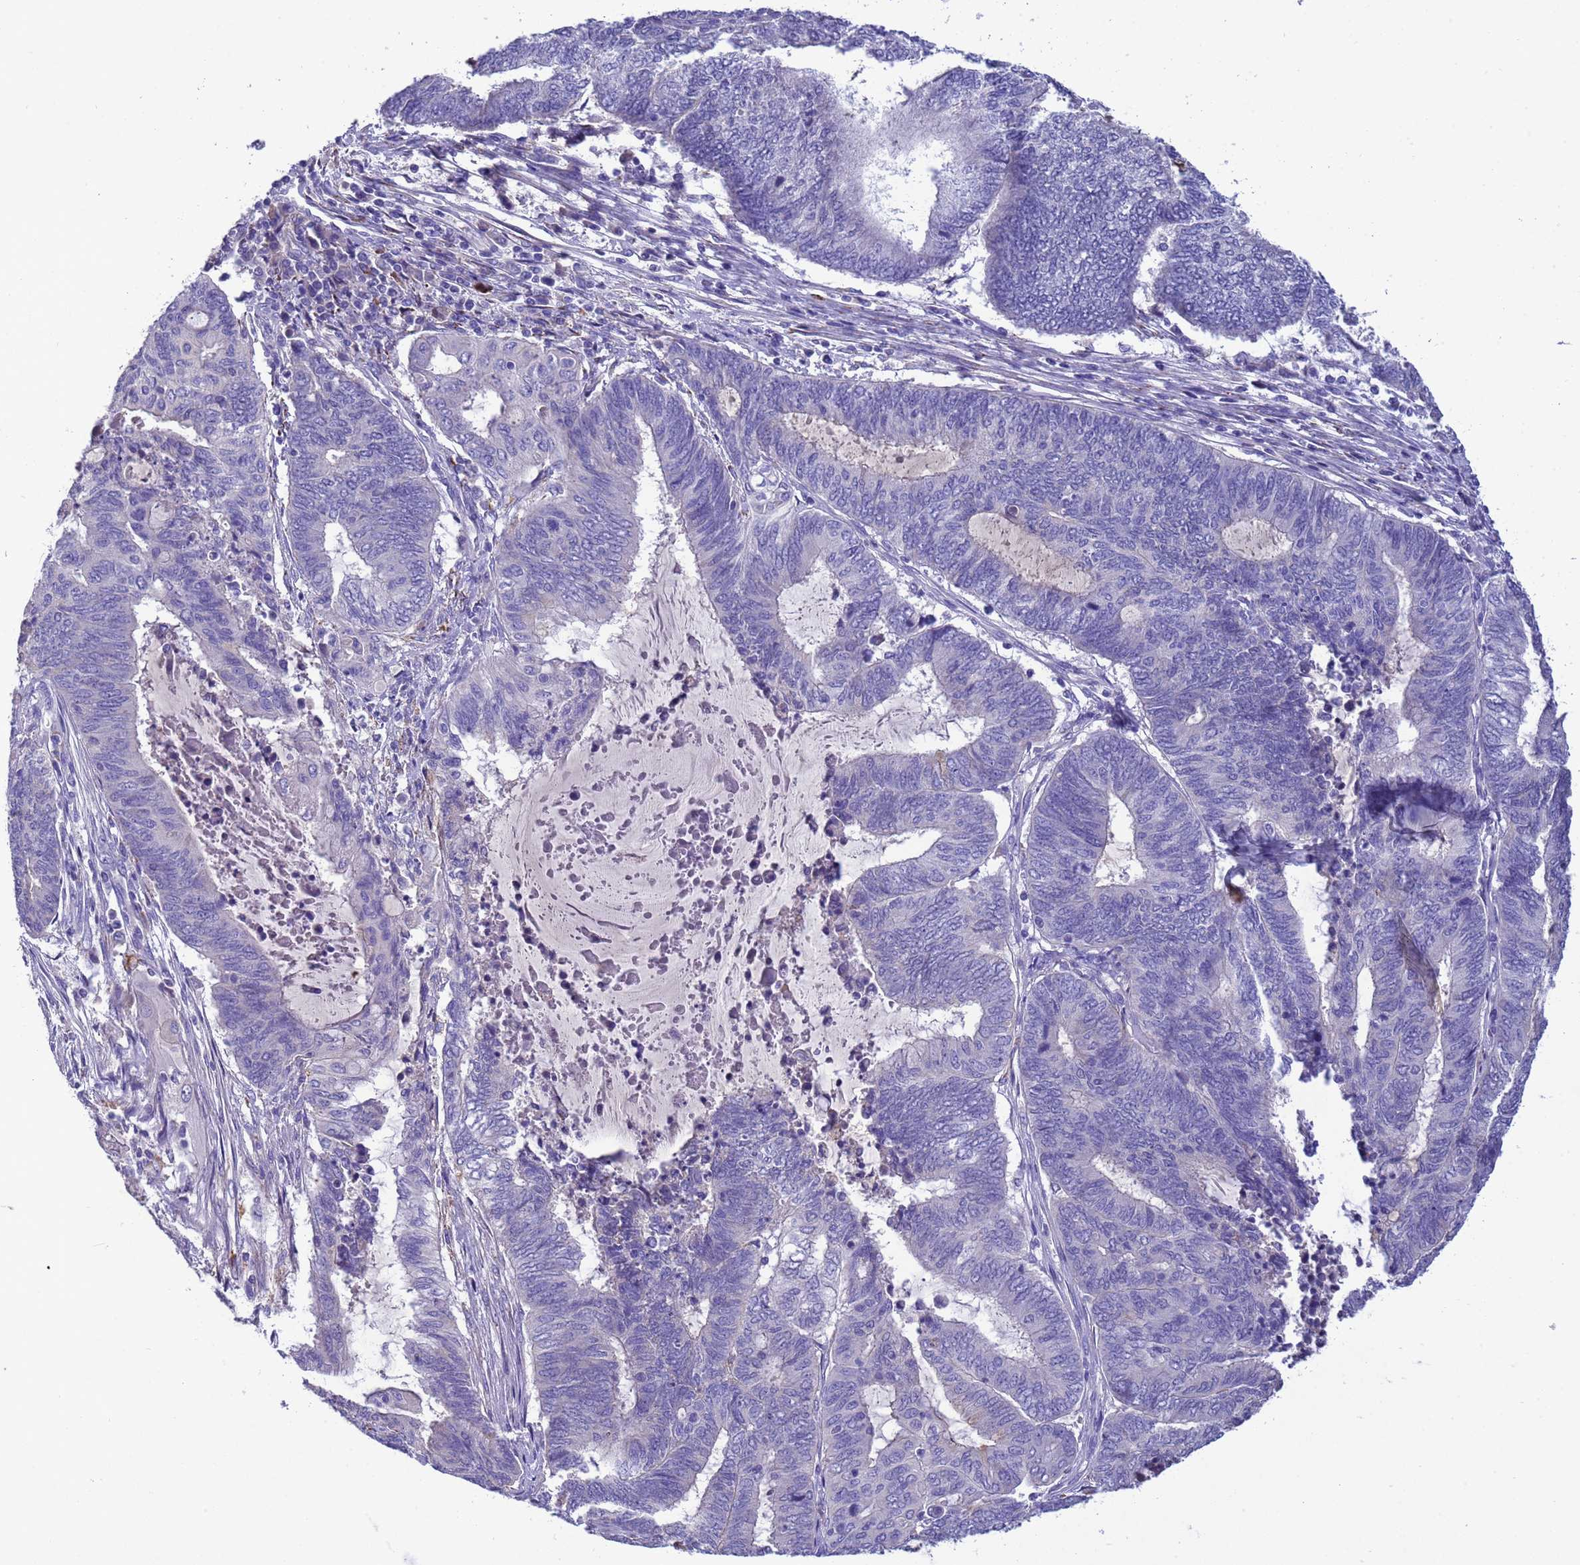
{"staining": {"intensity": "negative", "quantity": "none", "location": "none"}, "tissue": "endometrial cancer", "cell_type": "Tumor cells", "image_type": "cancer", "snomed": [{"axis": "morphology", "description": "Adenocarcinoma, NOS"}, {"axis": "topography", "description": "Uterus"}, {"axis": "topography", "description": "Endometrium"}], "caption": "Endometrial cancer (adenocarcinoma) was stained to show a protein in brown. There is no significant expression in tumor cells.", "gene": "SLC24A3", "patient": {"sex": "female", "age": 70}}